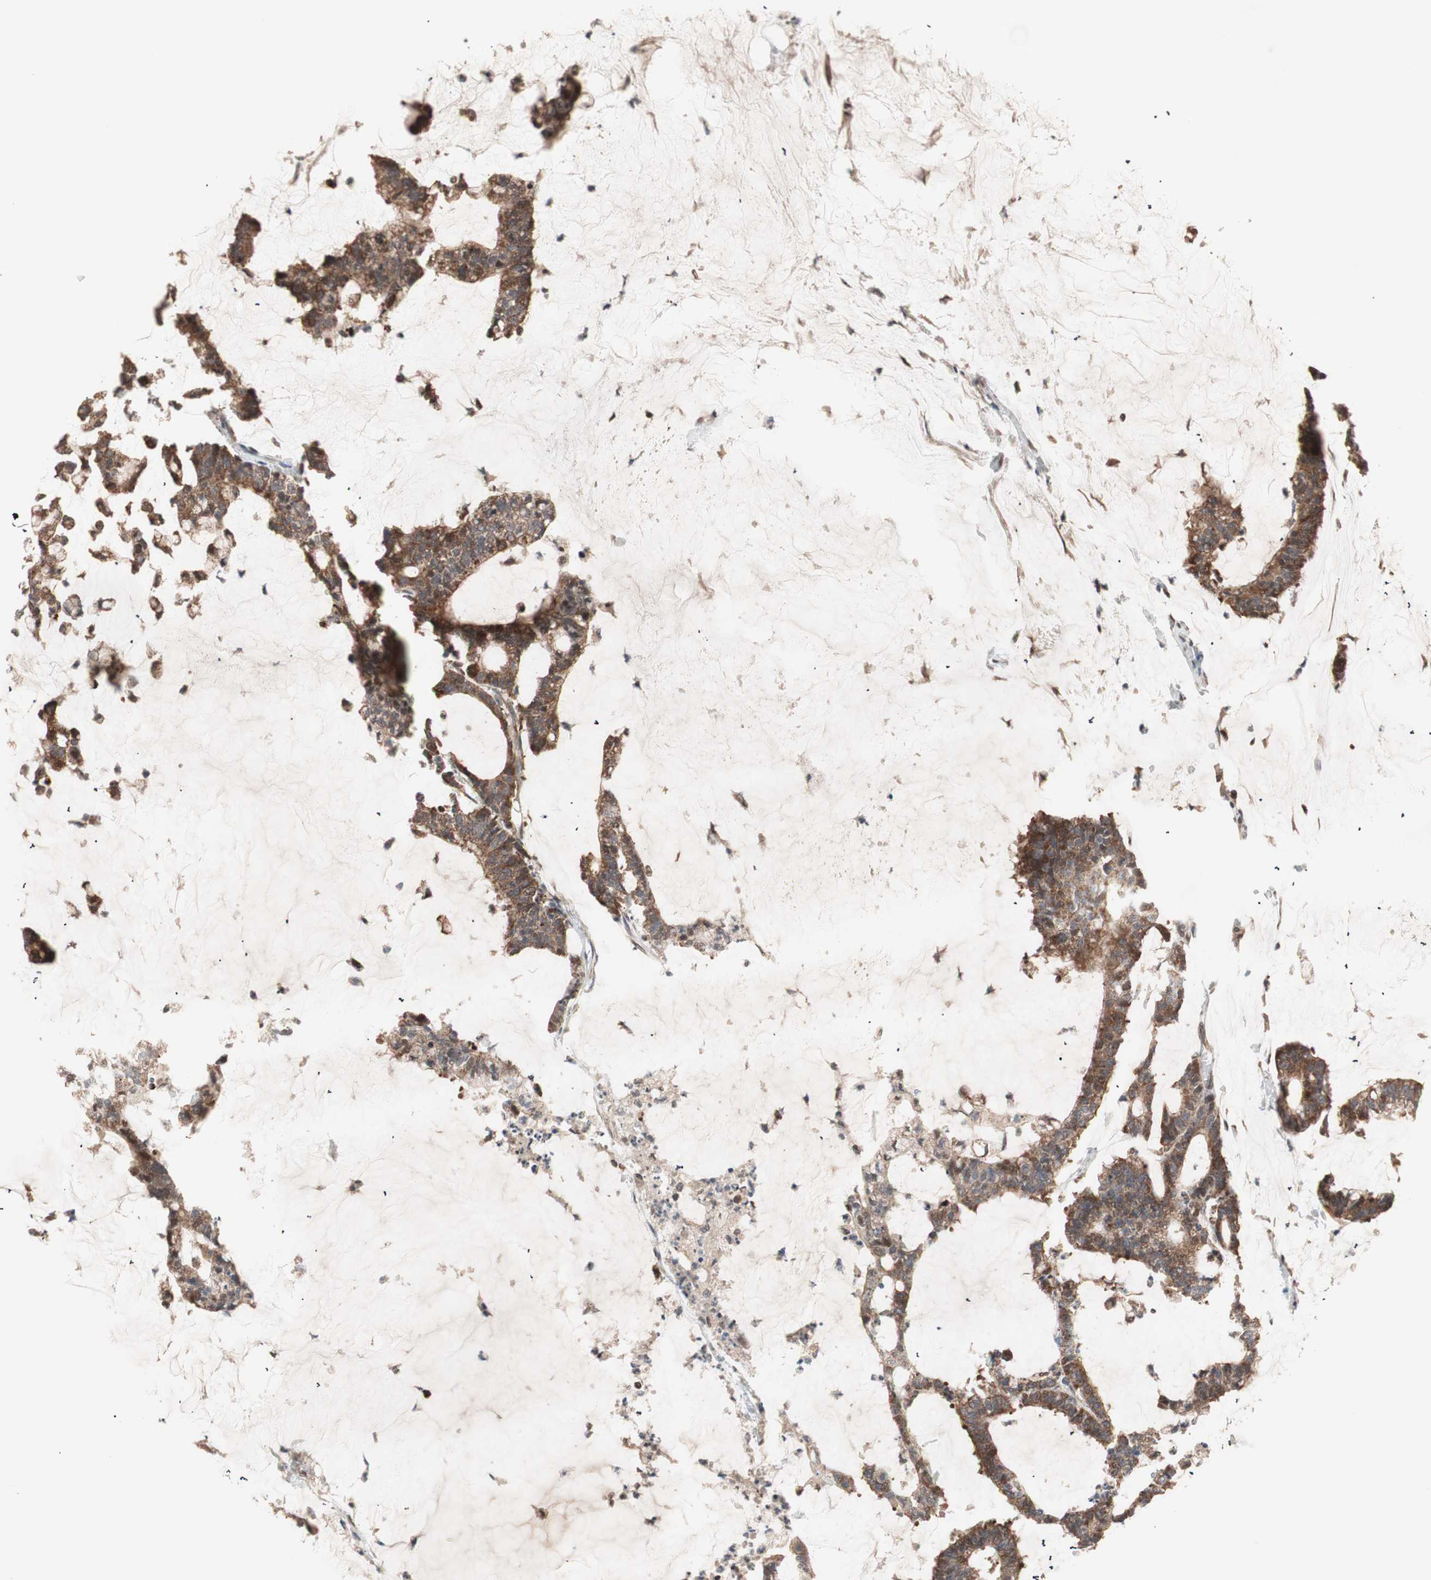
{"staining": {"intensity": "strong", "quantity": ">75%", "location": "cytoplasmic/membranous"}, "tissue": "colorectal cancer", "cell_type": "Tumor cells", "image_type": "cancer", "snomed": [{"axis": "morphology", "description": "Adenocarcinoma, NOS"}, {"axis": "topography", "description": "Colon"}], "caption": "IHC of colorectal adenocarcinoma shows high levels of strong cytoplasmic/membranous positivity in about >75% of tumor cells.", "gene": "NF2", "patient": {"sex": "female", "age": 84}}